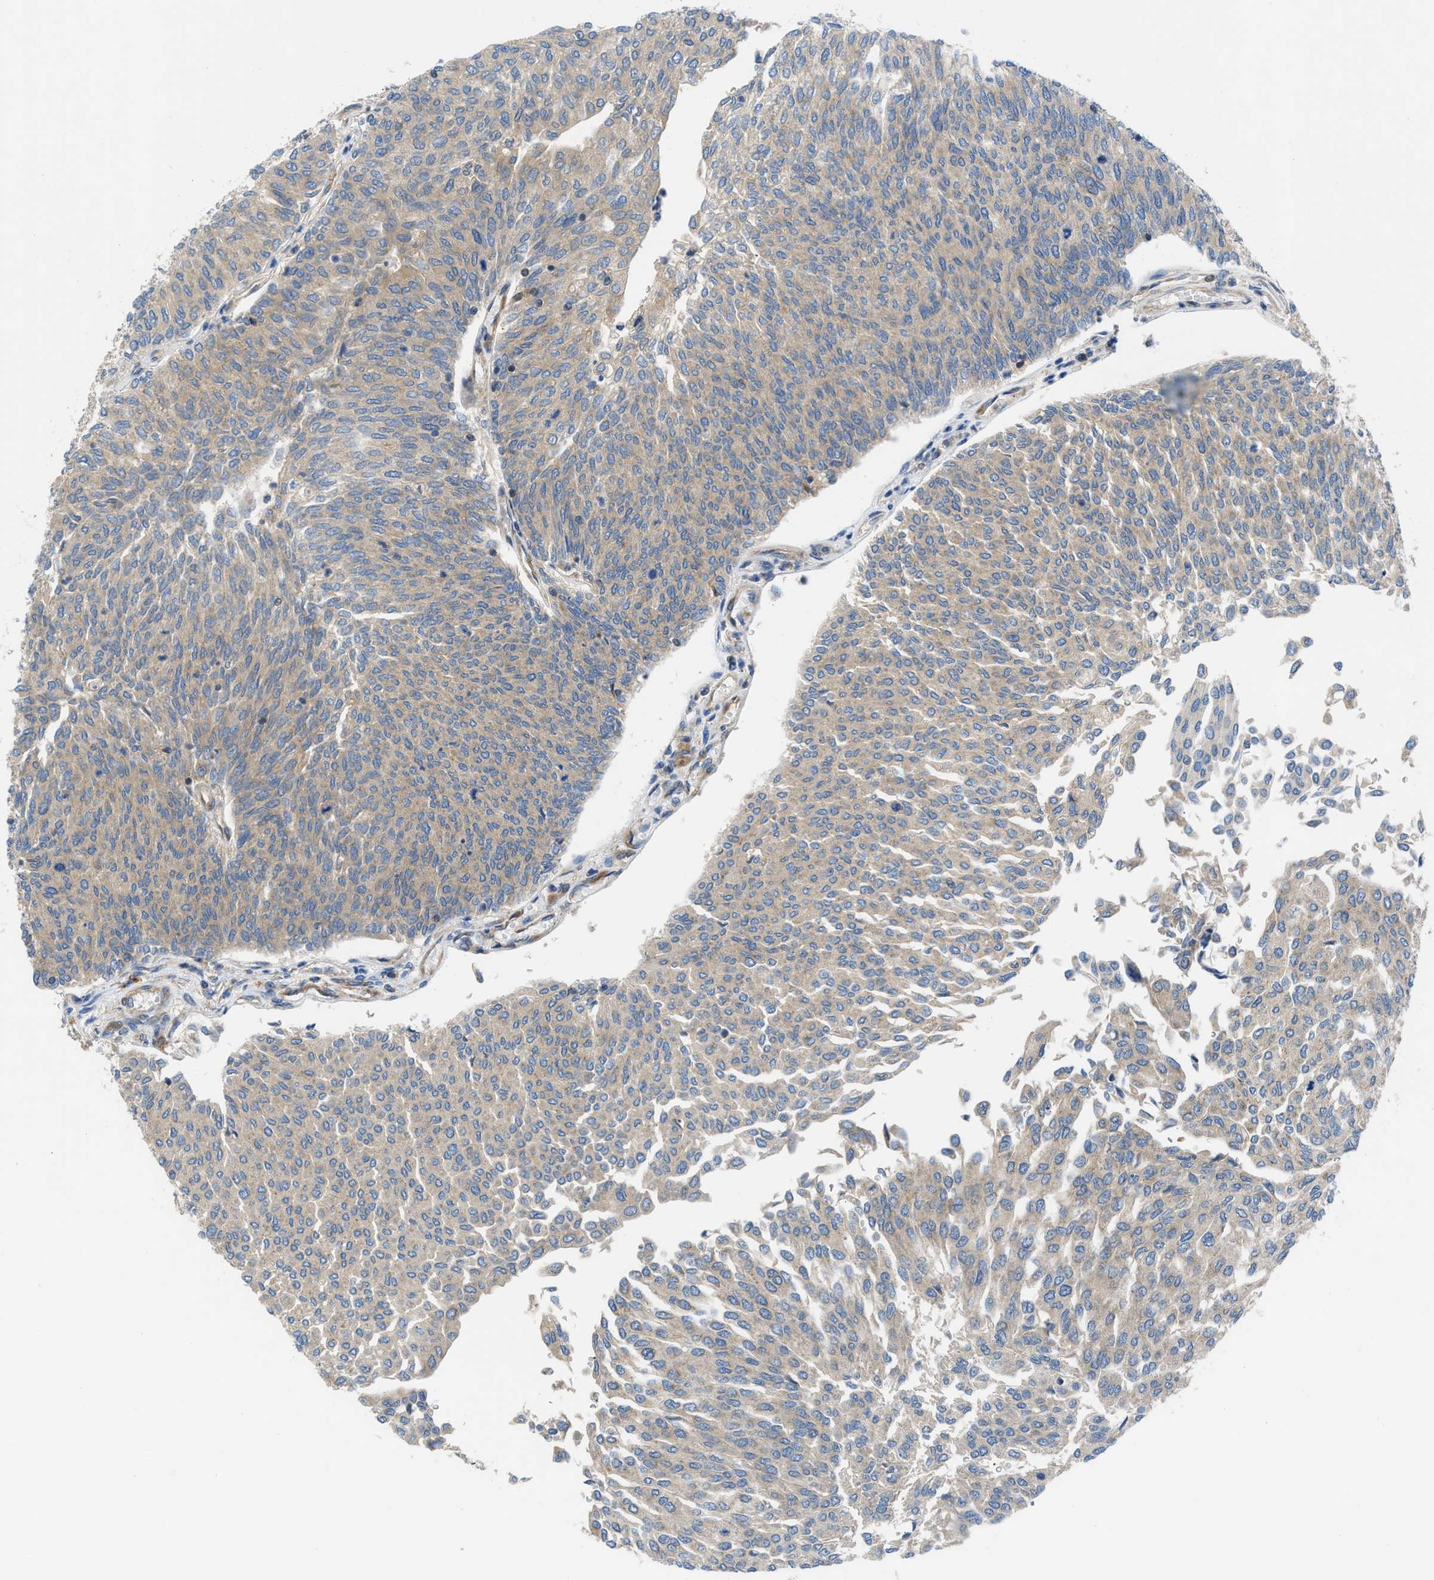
{"staining": {"intensity": "weak", "quantity": ">75%", "location": "cytoplasmic/membranous"}, "tissue": "urothelial cancer", "cell_type": "Tumor cells", "image_type": "cancer", "snomed": [{"axis": "morphology", "description": "Urothelial carcinoma, Low grade"}, {"axis": "topography", "description": "Urinary bladder"}], "caption": "There is low levels of weak cytoplasmic/membranous staining in tumor cells of urothelial cancer, as demonstrated by immunohistochemical staining (brown color).", "gene": "CHKB", "patient": {"sex": "female", "age": 79}}